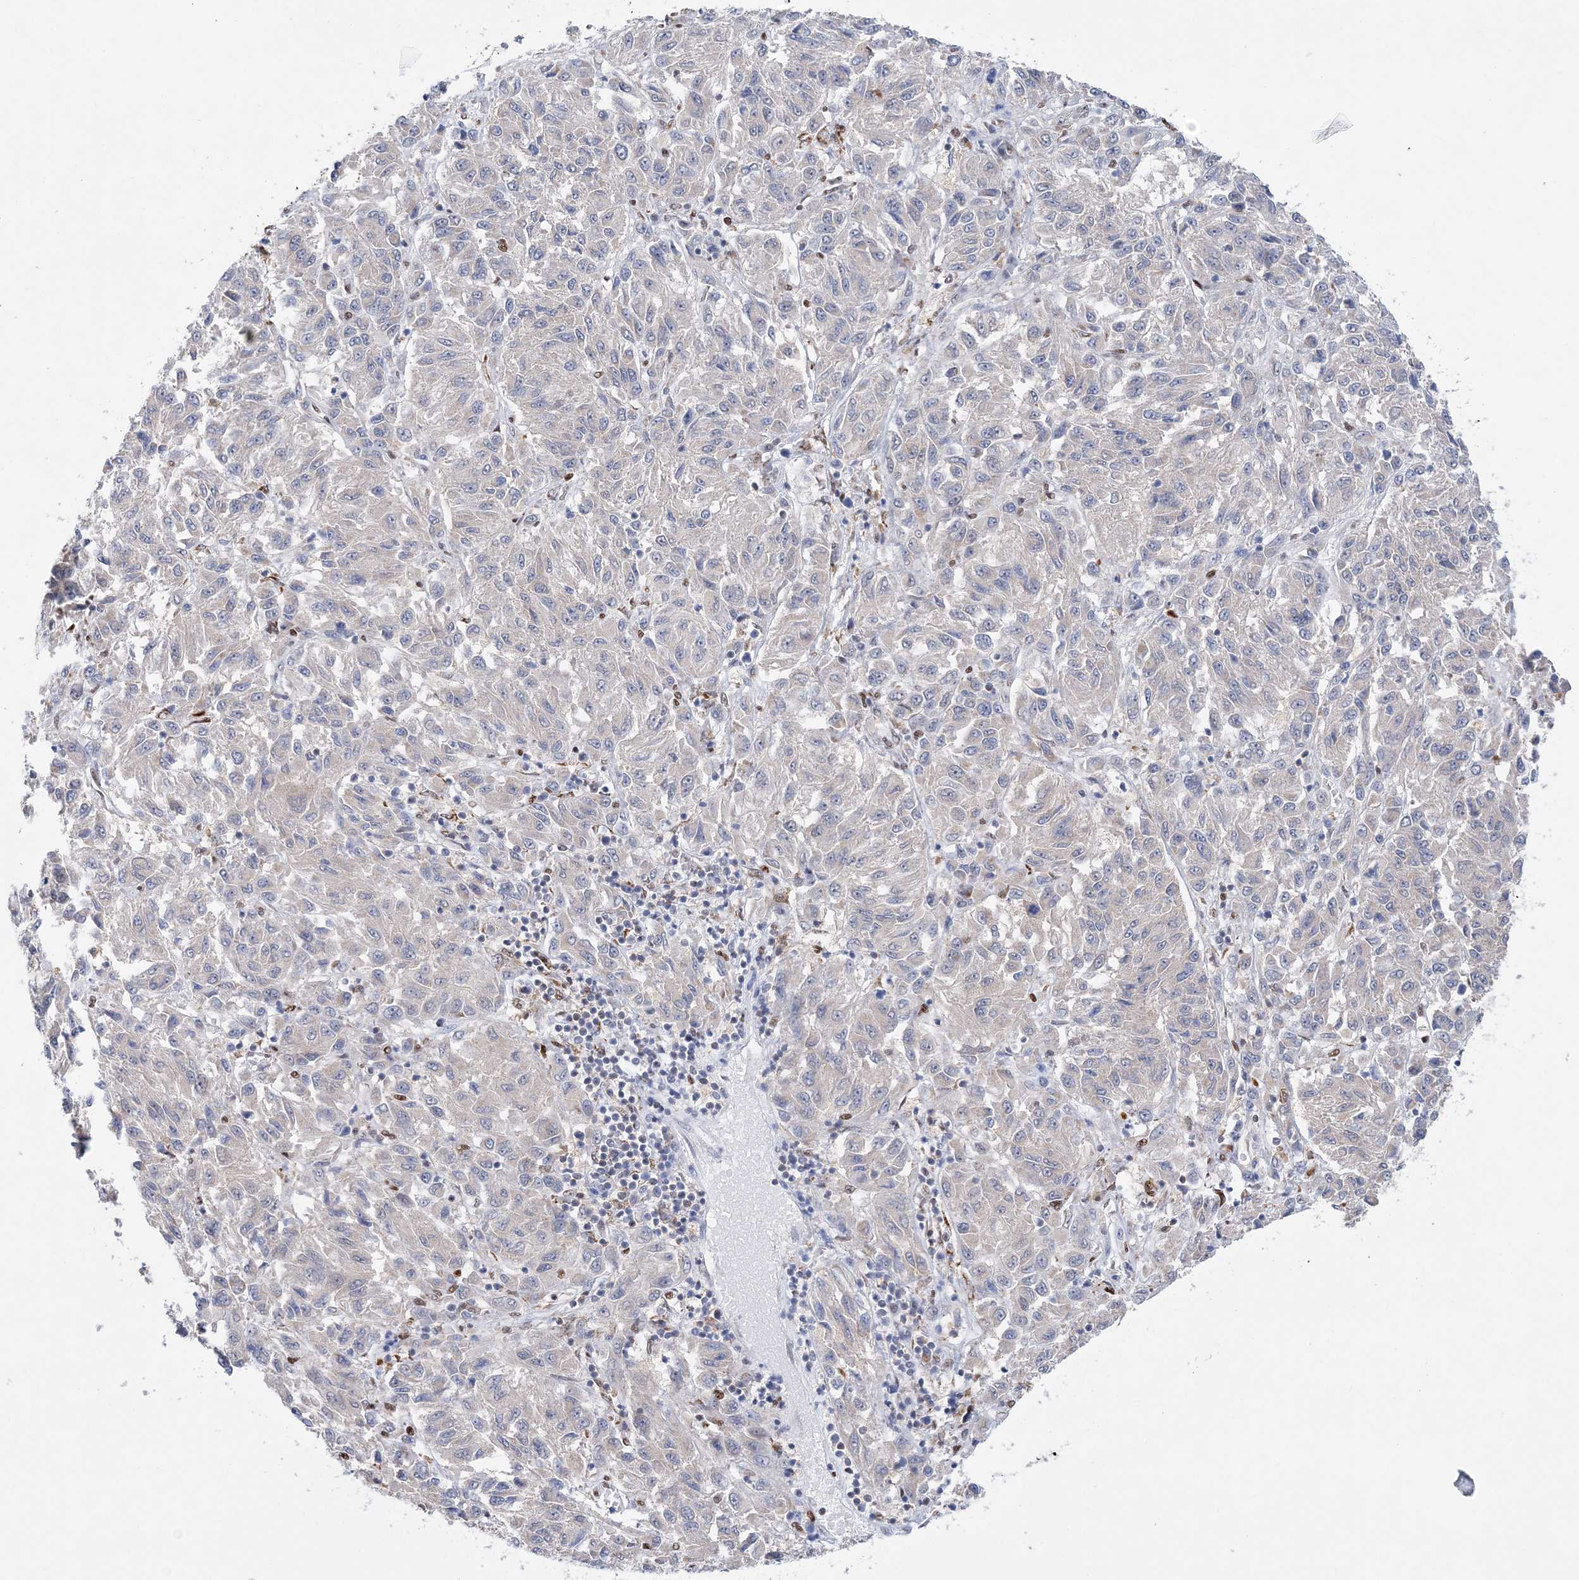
{"staining": {"intensity": "negative", "quantity": "none", "location": "none"}, "tissue": "melanoma", "cell_type": "Tumor cells", "image_type": "cancer", "snomed": [{"axis": "morphology", "description": "Malignant melanoma, Metastatic site"}, {"axis": "topography", "description": "Lung"}], "caption": "This is a histopathology image of immunohistochemistry (IHC) staining of melanoma, which shows no expression in tumor cells.", "gene": "NIT2", "patient": {"sex": "male", "age": 64}}